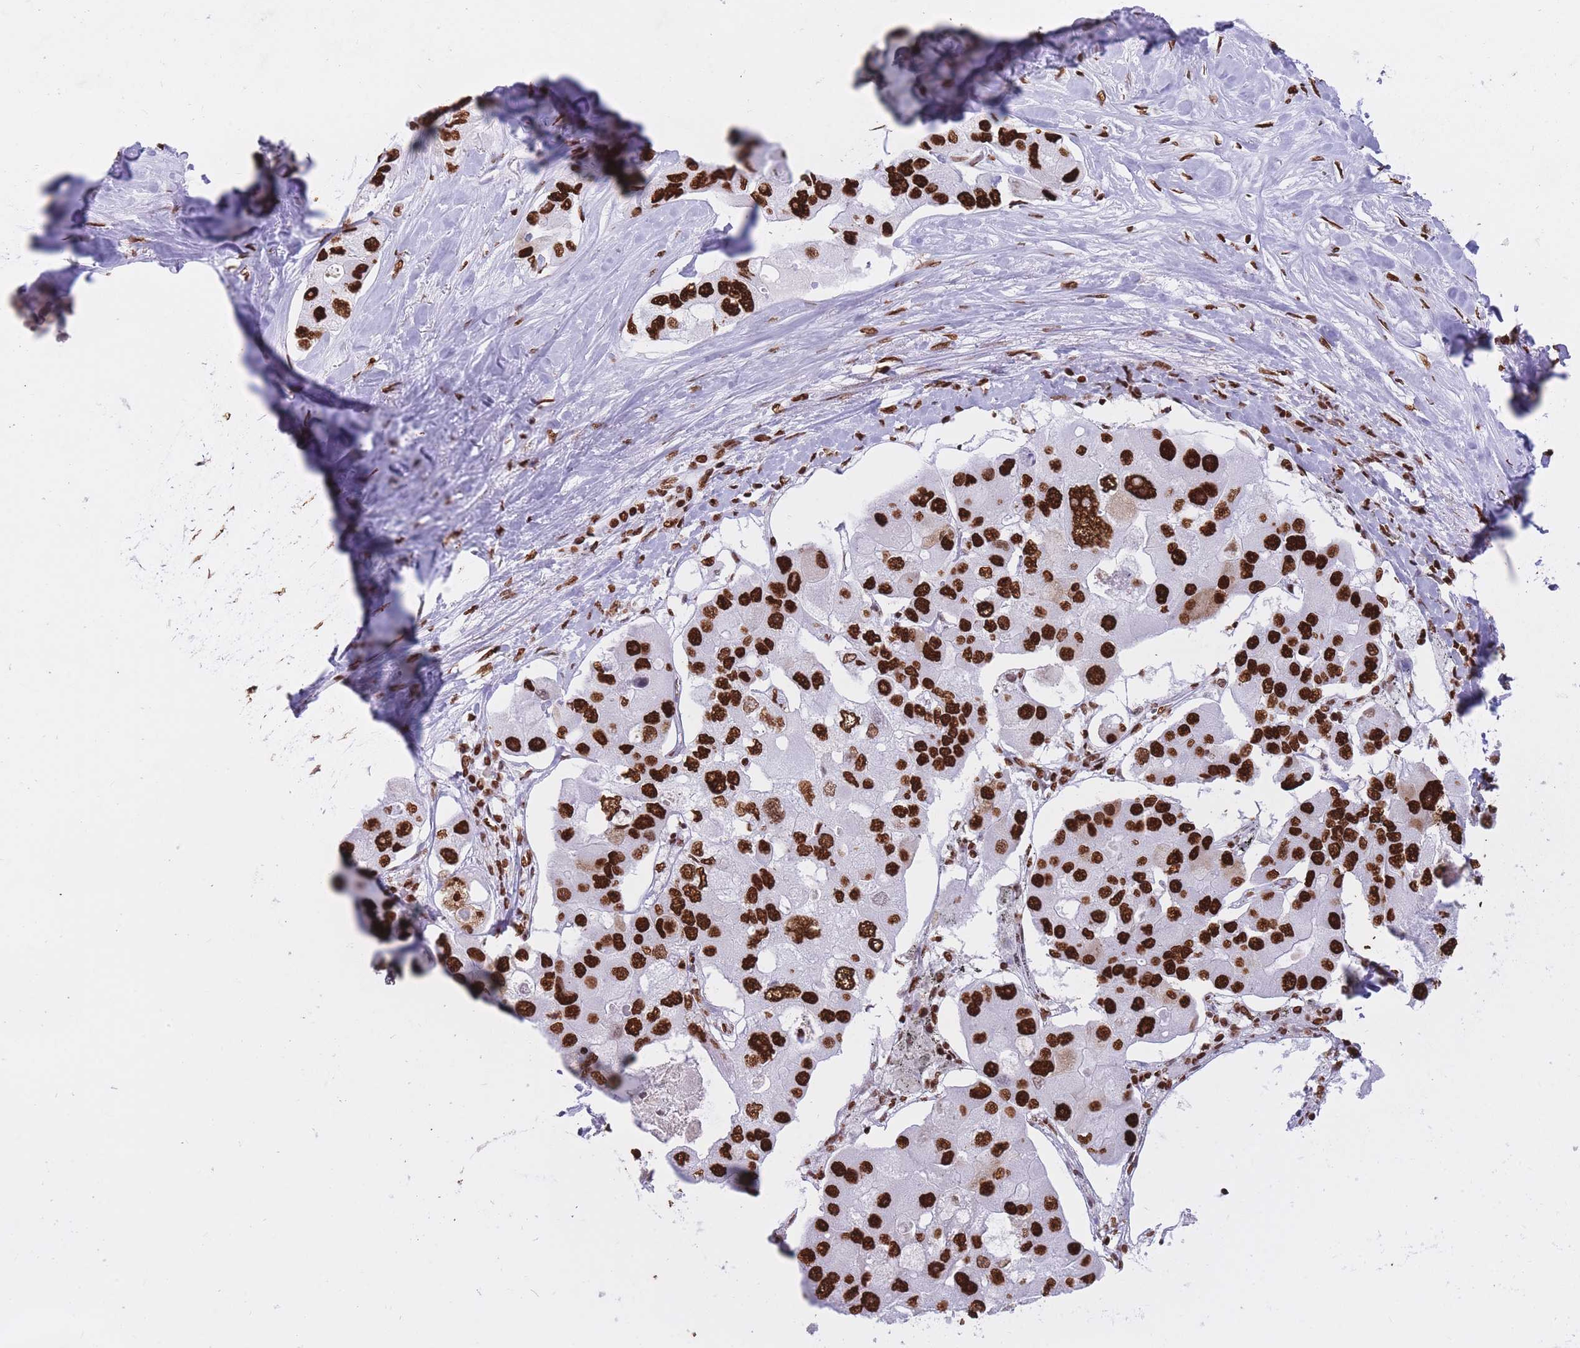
{"staining": {"intensity": "strong", "quantity": ">75%", "location": "nuclear"}, "tissue": "lung cancer", "cell_type": "Tumor cells", "image_type": "cancer", "snomed": [{"axis": "morphology", "description": "Adenocarcinoma, NOS"}, {"axis": "topography", "description": "Lung"}], "caption": "High-power microscopy captured an immunohistochemistry photomicrograph of lung cancer, revealing strong nuclear expression in about >75% of tumor cells.", "gene": "HNRNPUL1", "patient": {"sex": "female", "age": 54}}